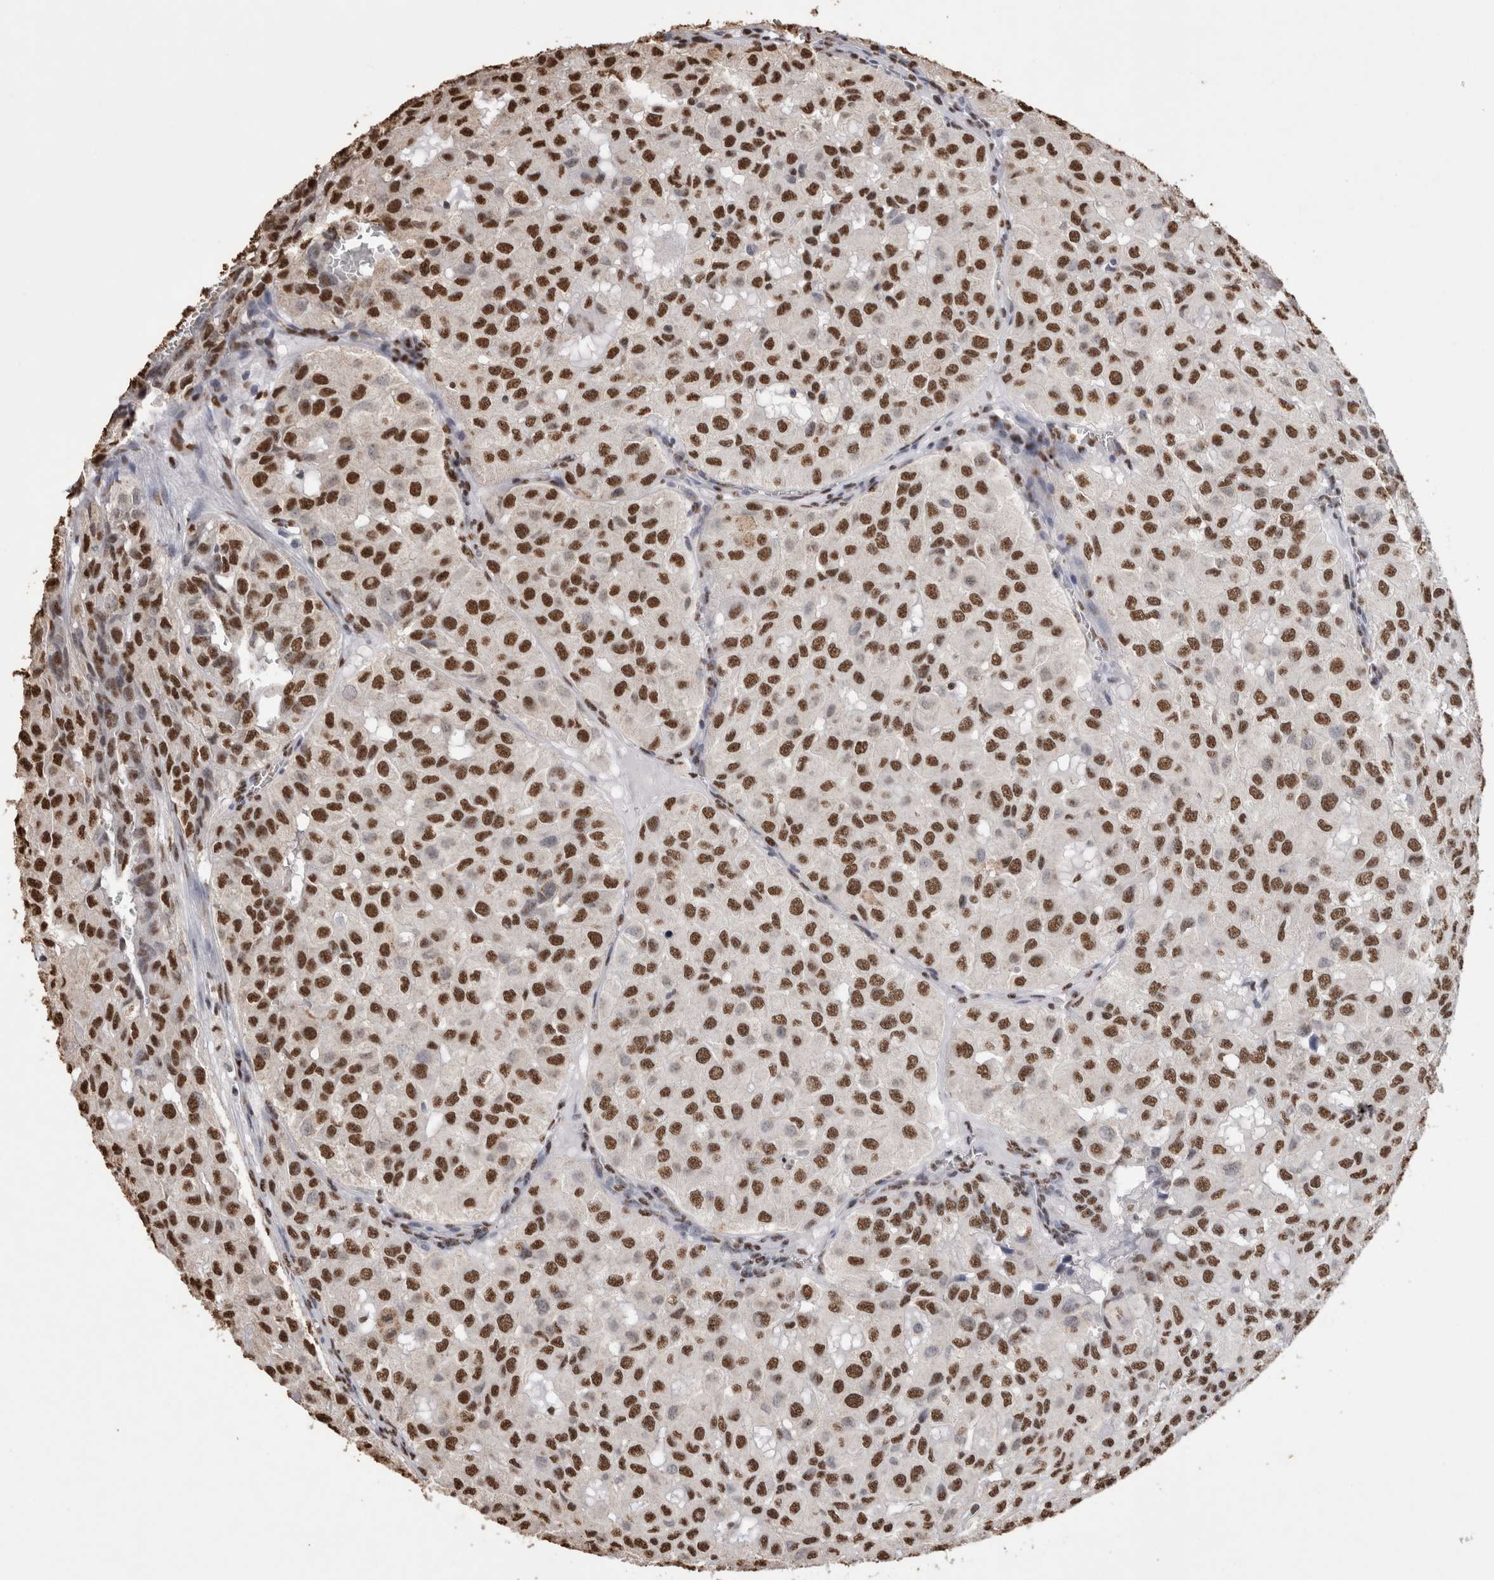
{"staining": {"intensity": "strong", "quantity": ">75%", "location": "nuclear"}, "tissue": "head and neck cancer", "cell_type": "Tumor cells", "image_type": "cancer", "snomed": [{"axis": "morphology", "description": "Adenocarcinoma, NOS"}, {"axis": "topography", "description": "Salivary gland, NOS"}, {"axis": "topography", "description": "Head-Neck"}], "caption": "Immunohistochemical staining of adenocarcinoma (head and neck) shows high levels of strong nuclear staining in approximately >75% of tumor cells.", "gene": "NTHL1", "patient": {"sex": "female", "age": 76}}